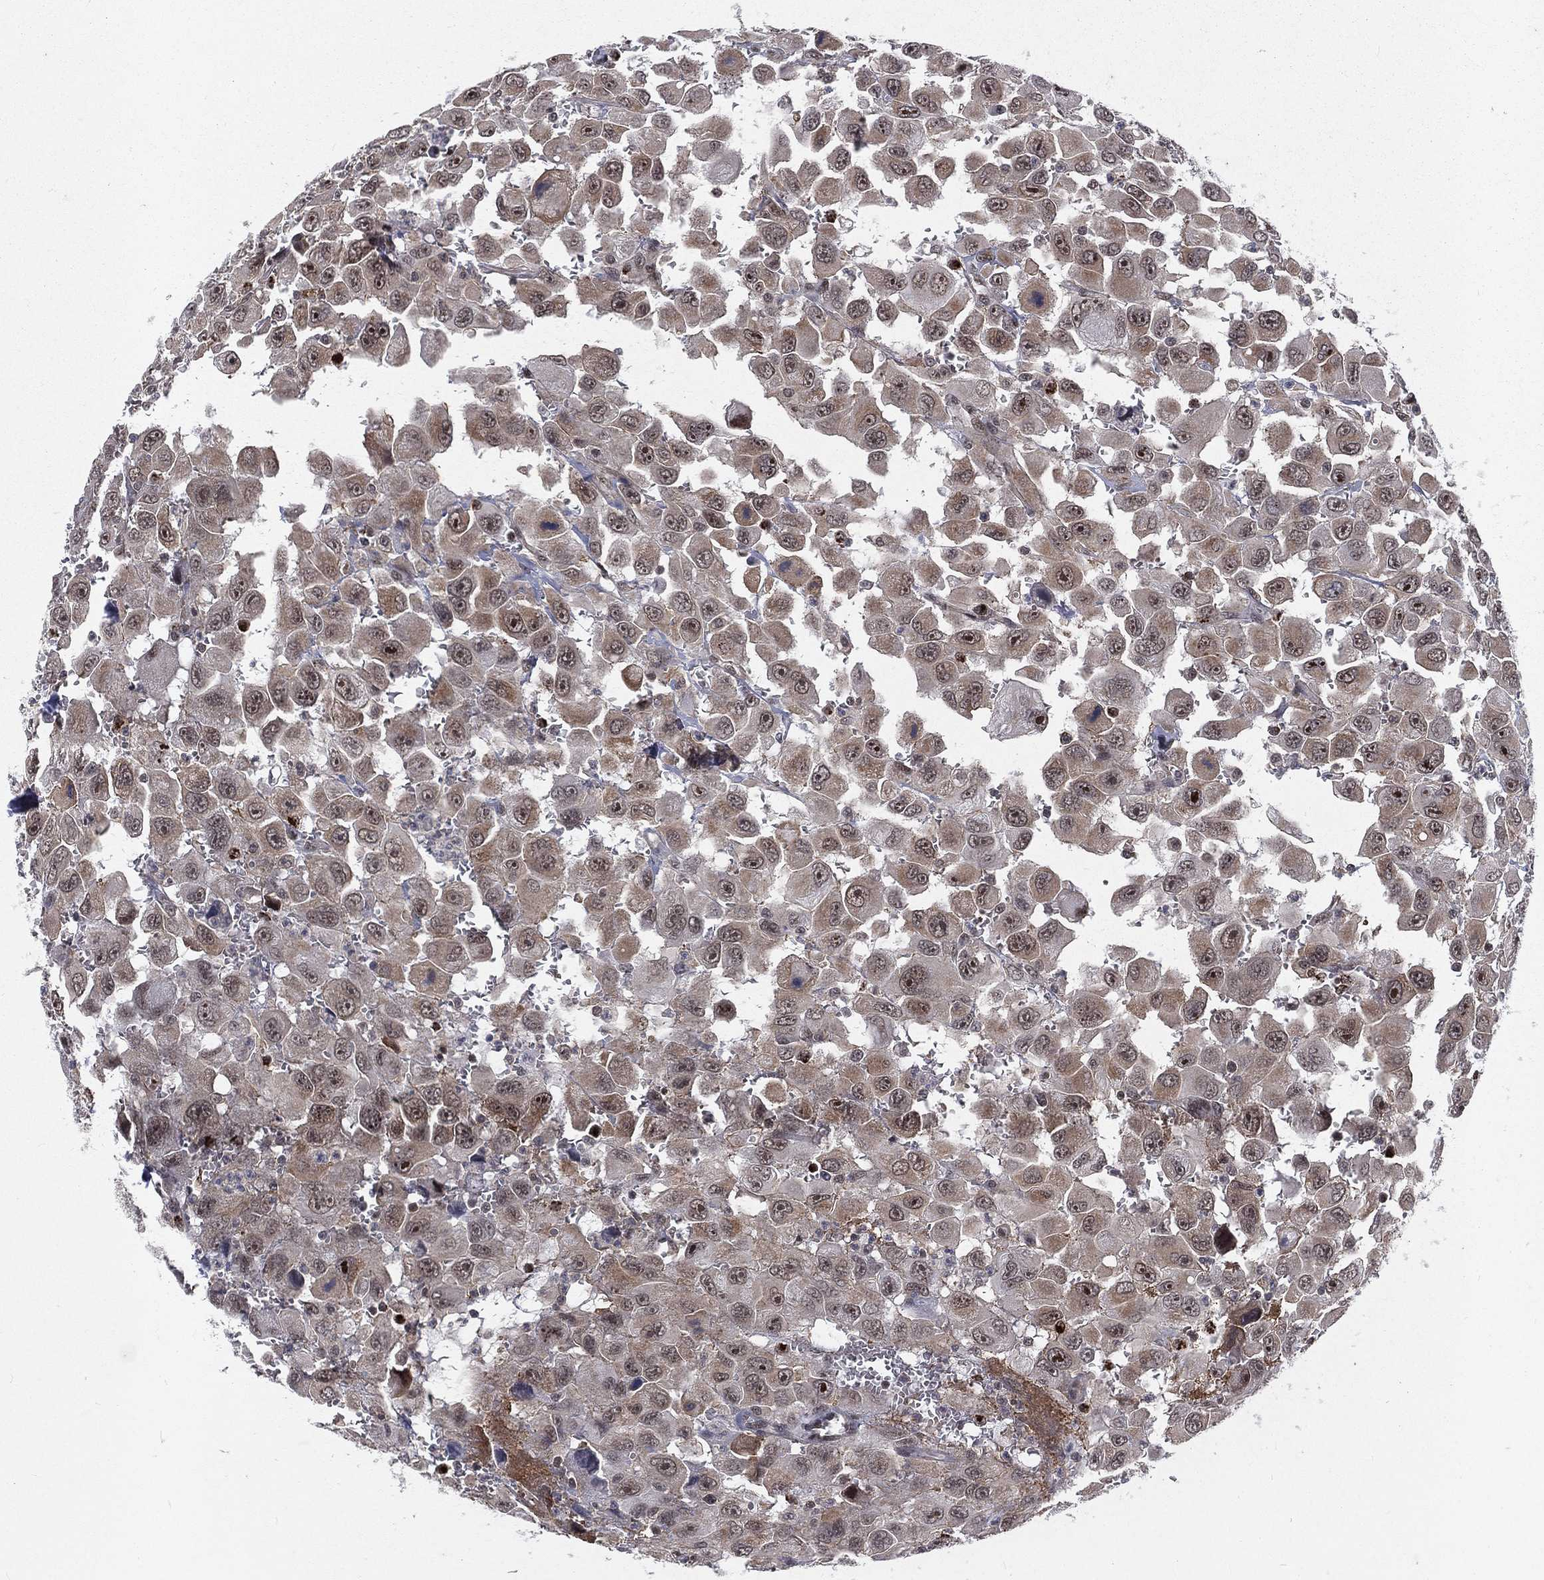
{"staining": {"intensity": "moderate", "quantity": "<25%", "location": "nuclear"}, "tissue": "head and neck cancer", "cell_type": "Tumor cells", "image_type": "cancer", "snomed": [{"axis": "morphology", "description": "Squamous cell carcinoma, NOS"}, {"axis": "morphology", "description": "Squamous cell carcinoma, metastatic, NOS"}, {"axis": "topography", "description": "Oral tissue"}, {"axis": "topography", "description": "Head-Neck"}], "caption": "About <25% of tumor cells in head and neck cancer (metastatic squamous cell carcinoma) reveal moderate nuclear protein staining as visualized by brown immunohistochemical staining.", "gene": "MORC2", "patient": {"sex": "female", "age": 85}}